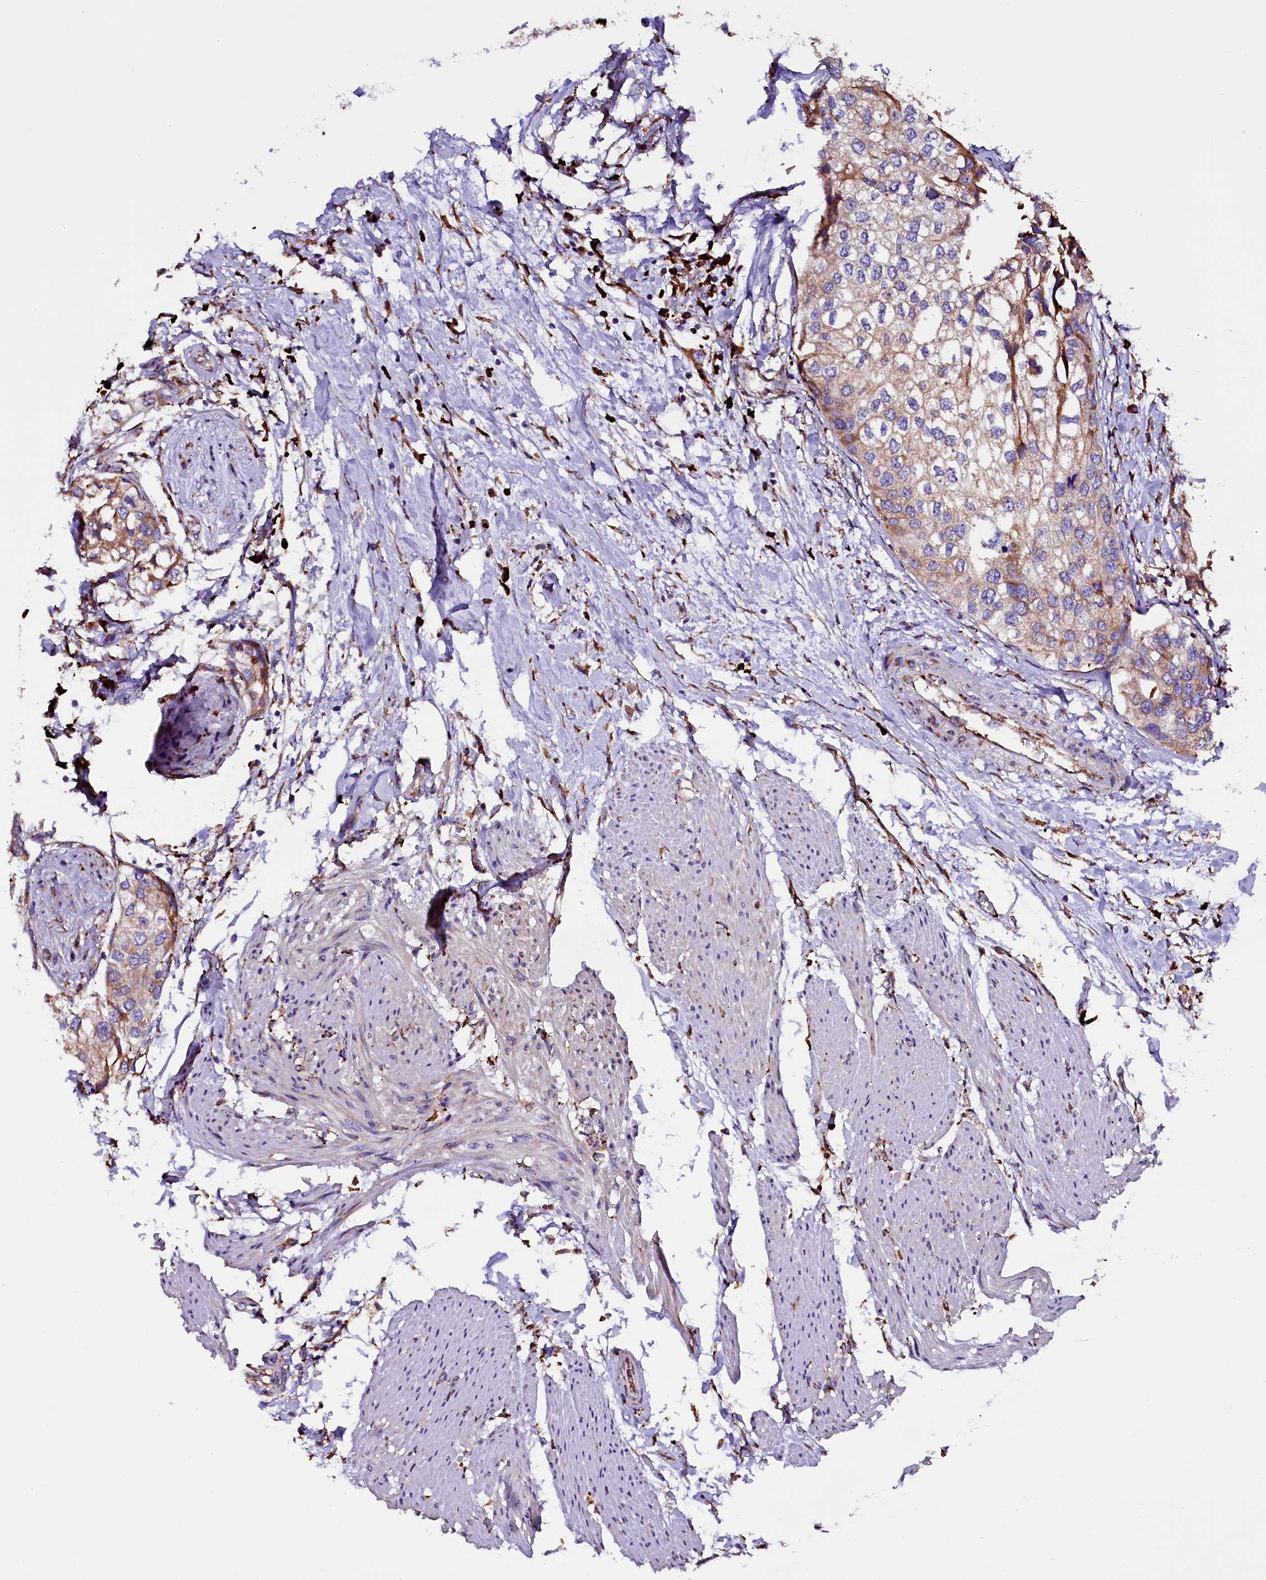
{"staining": {"intensity": "weak", "quantity": "25%-75%", "location": "cytoplasmic/membranous"}, "tissue": "urothelial cancer", "cell_type": "Tumor cells", "image_type": "cancer", "snomed": [{"axis": "morphology", "description": "Urothelial carcinoma, High grade"}, {"axis": "topography", "description": "Urinary bladder"}], "caption": "Urothelial cancer stained with a protein marker shows weak staining in tumor cells.", "gene": "CAPS2", "patient": {"sex": "male", "age": 64}}